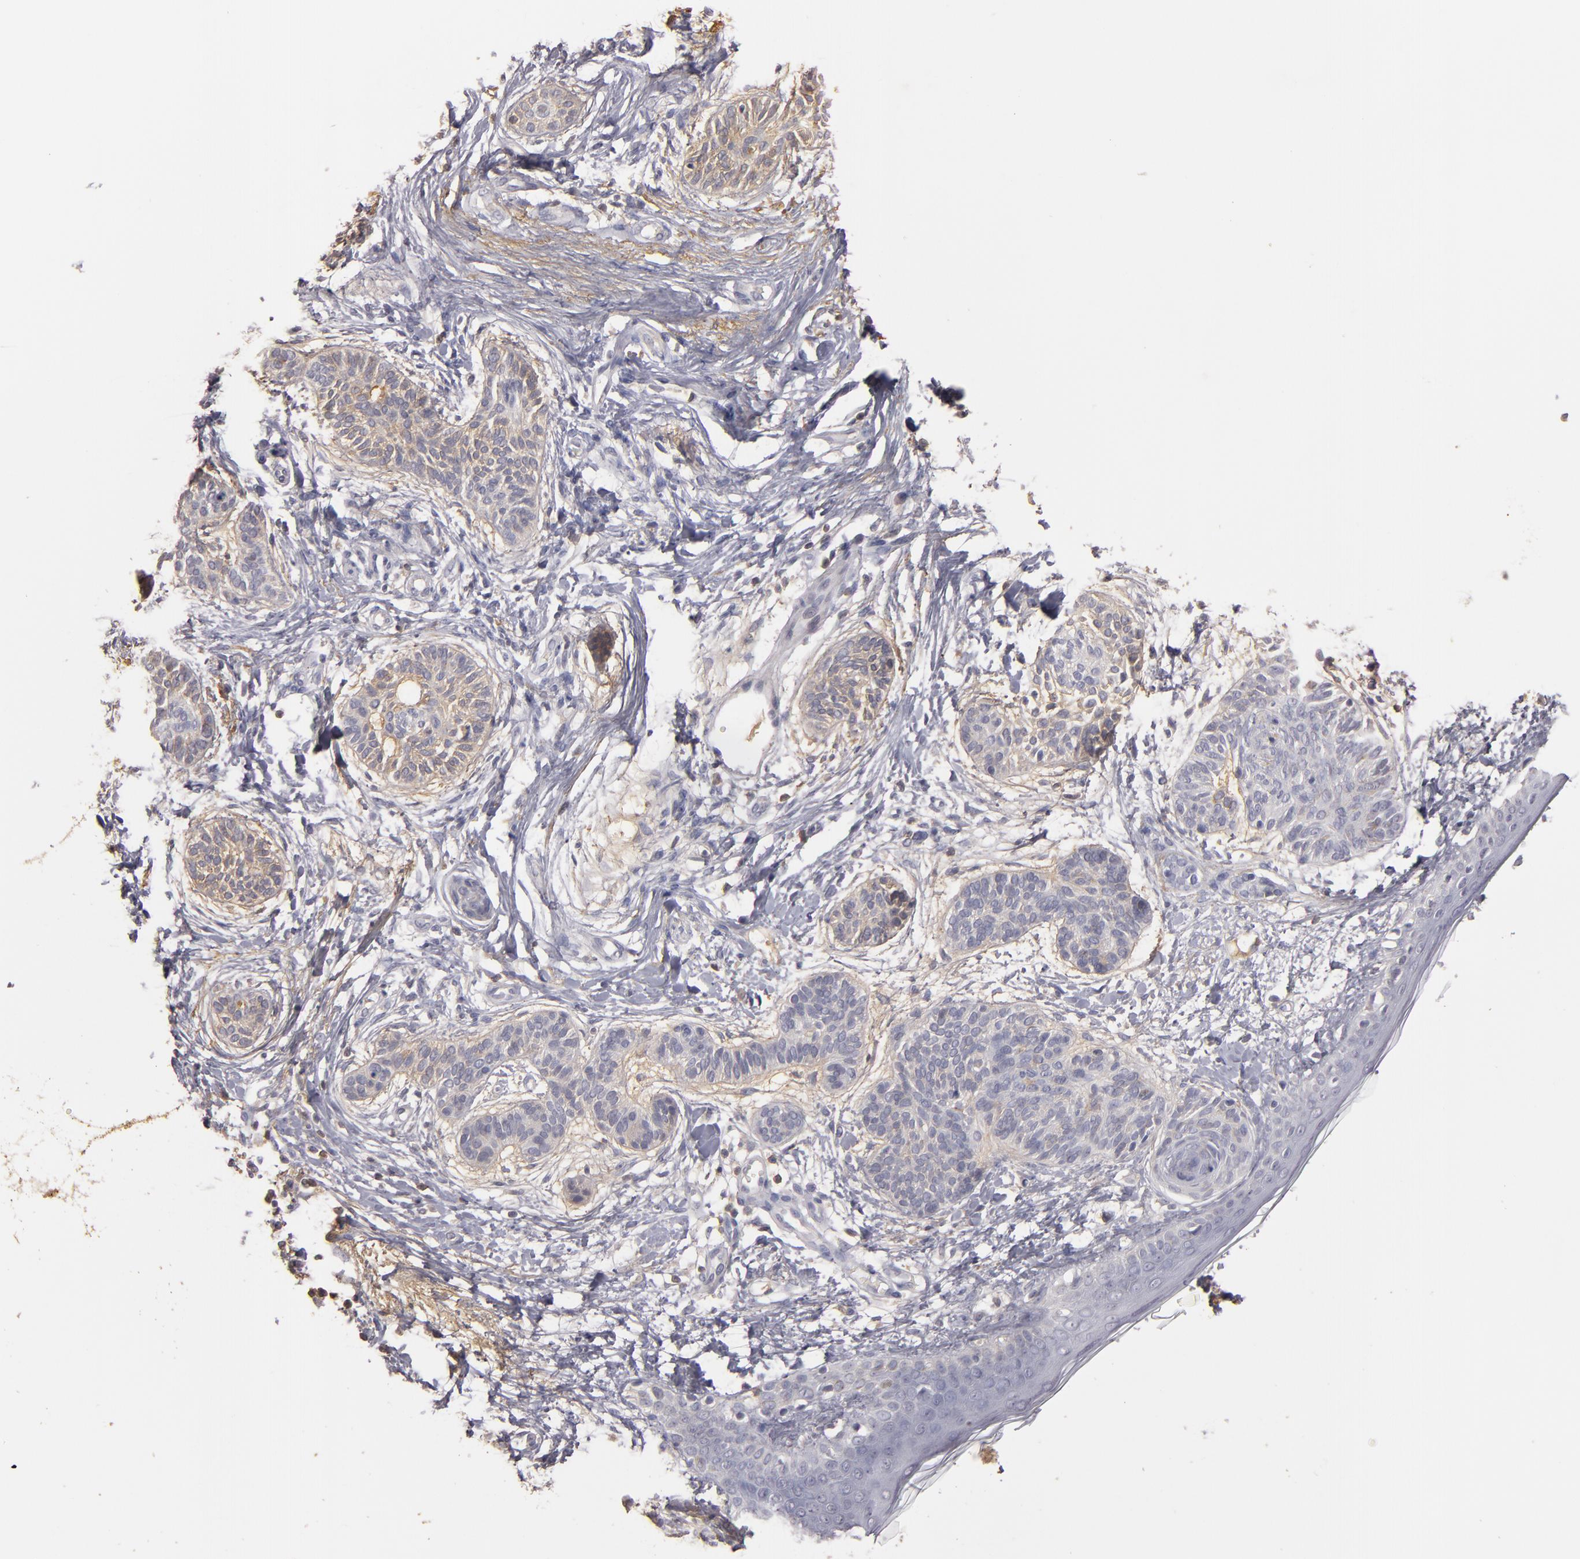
{"staining": {"intensity": "weak", "quantity": "25%-75%", "location": "cytoplasmic/membranous"}, "tissue": "skin cancer", "cell_type": "Tumor cells", "image_type": "cancer", "snomed": [{"axis": "morphology", "description": "Normal tissue, NOS"}, {"axis": "morphology", "description": "Basal cell carcinoma"}, {"axis": "topography", "description": "Skin"}], "caption": "A brown stain highlights weak cytoplasmic/membranous staining of a protein in human basal cell carcinoma (skin) tumor cells.", "gene": "MBL2", "patient": {"sex": "male", "age": 63}}